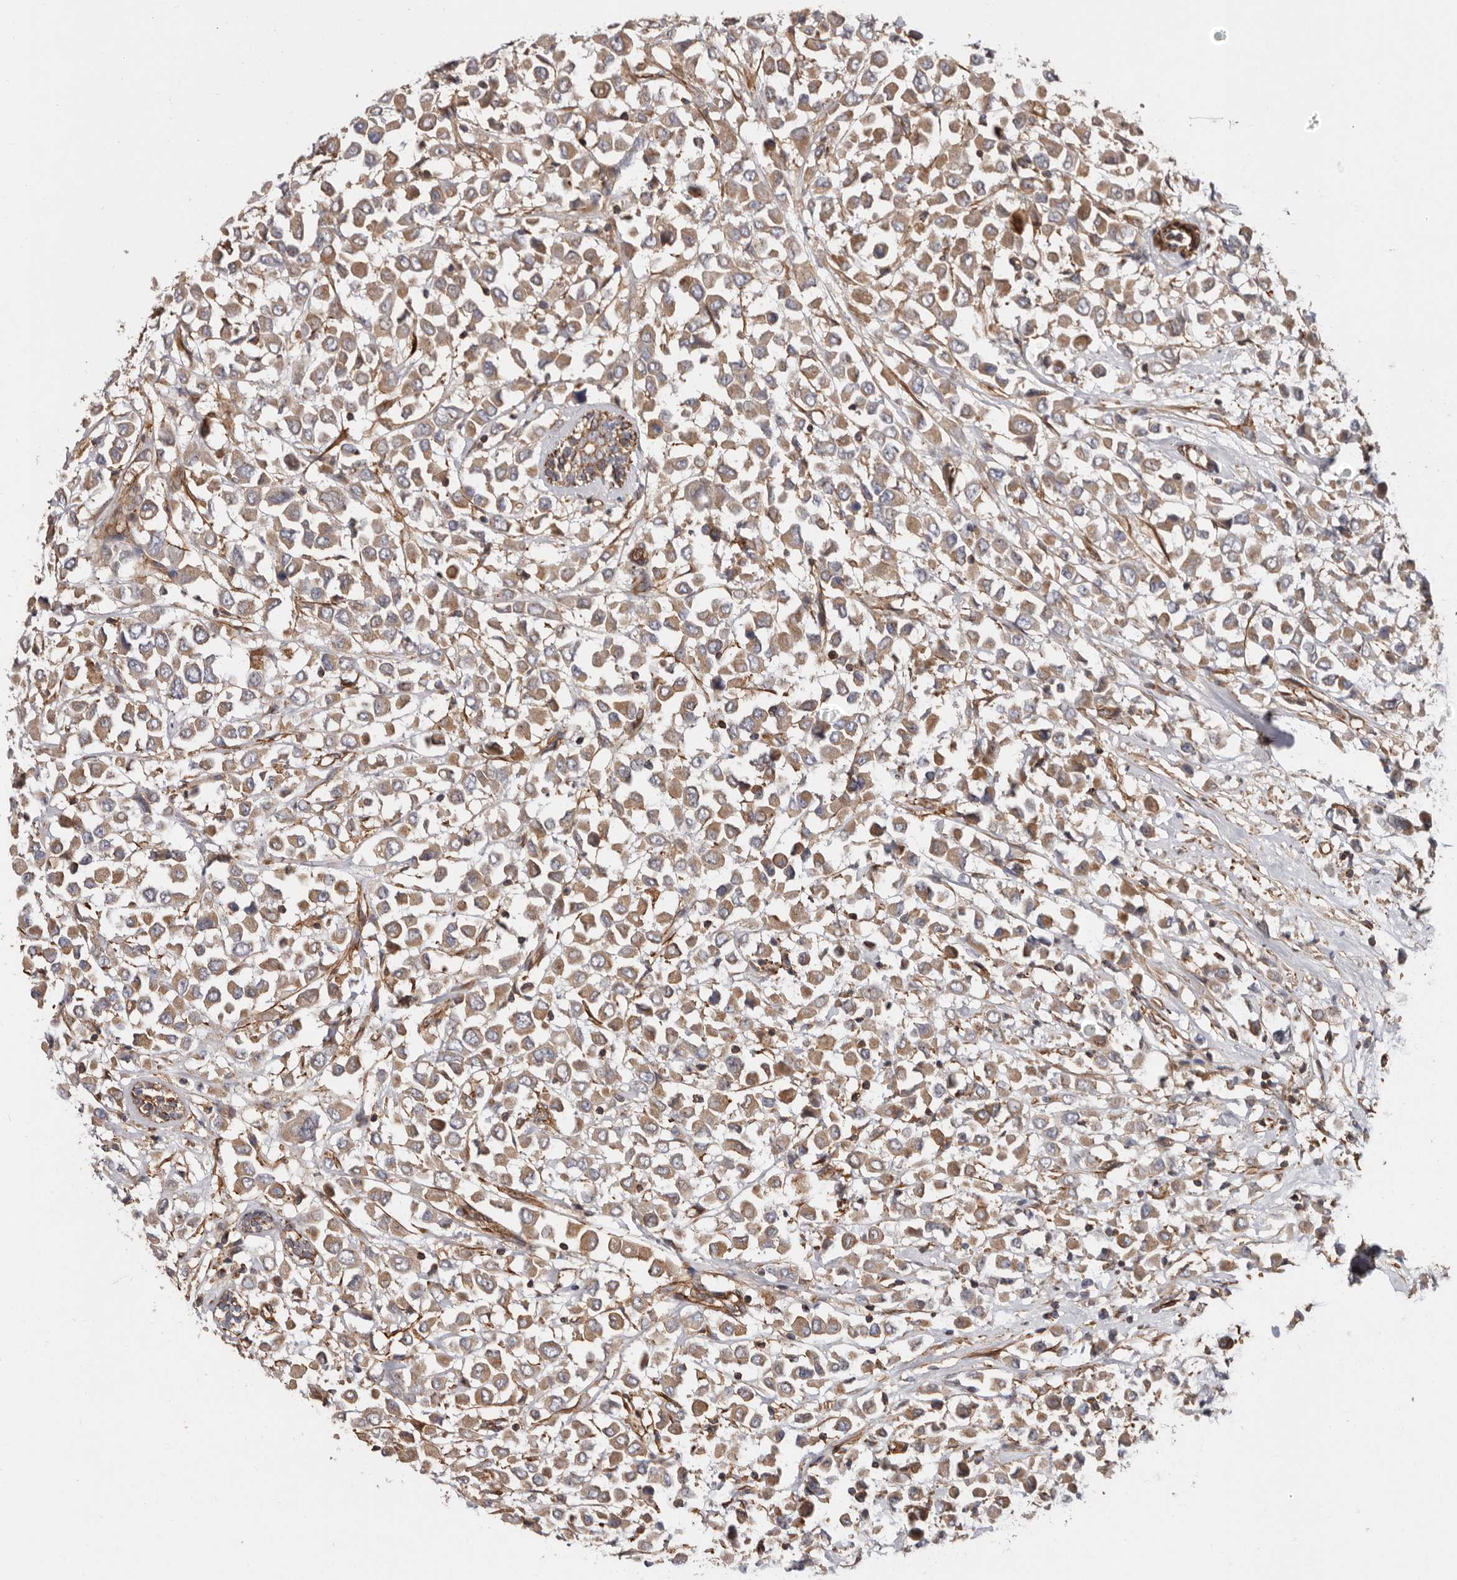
{"staining": {"intensity": "moderate", "quantity": ">75%", "location": "cytoplasmic/membranous"}, "tissue": "breast cancer", "cell_type": "Tumor cells", "image_type": "cancer", "snomed": [{"axis": "morphology", "description": "Duct carcinoma"}, {"axis": "topography", "description": "Breast"}], "caption": "Immunohistochemistry photomicrograph of breast infiltrating ductal carcinoma stained for a protein (brown), which demonstrates medium levels of moderate cytoplasmic/membranous expression in about >75% of tumor cells.", "gene": "TMC7", "patient": {"sex": "female", "age": 61}}